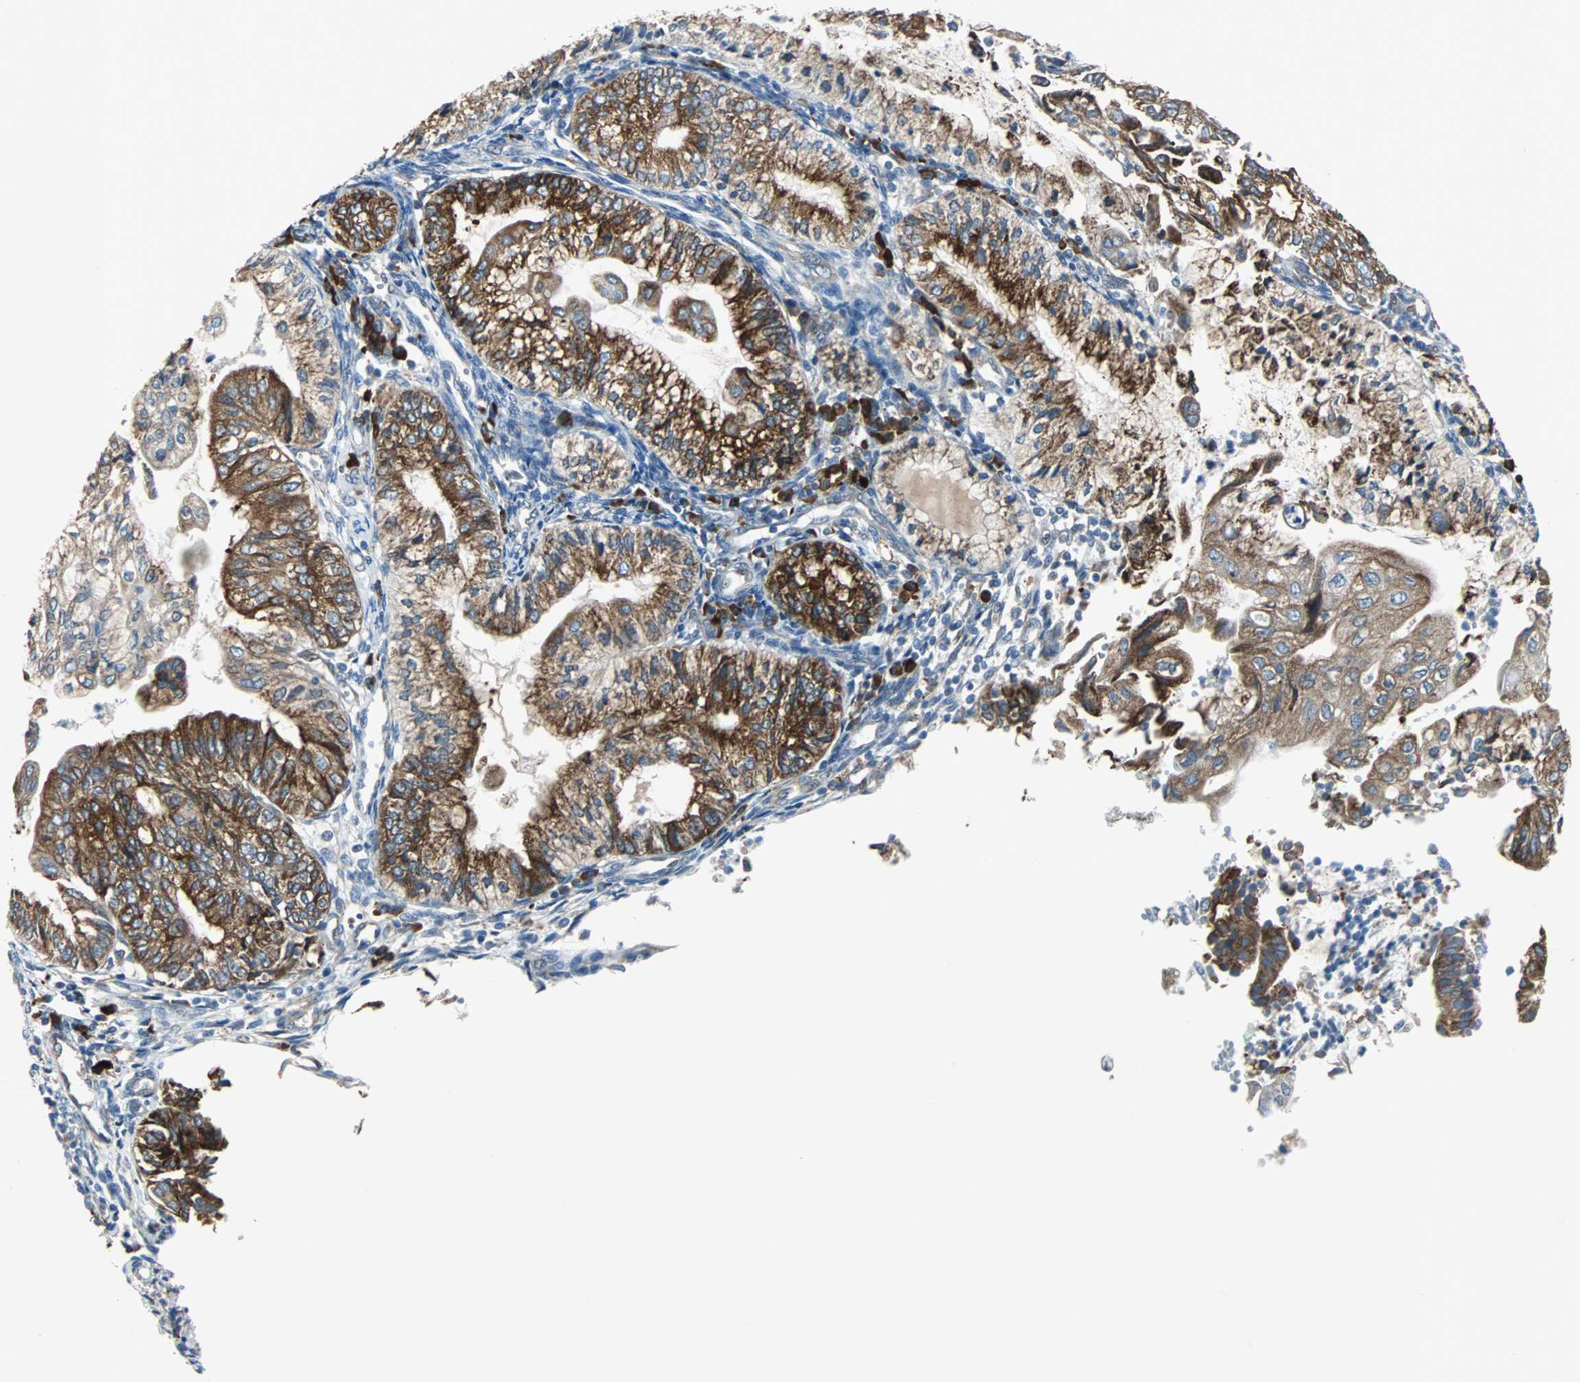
{"staining": {"intensity": "strong", "quantity": "25%-75%", "location": "cytoplasmic/membranous"}, "tissue": "endometrial cancer", "cell_type": "Tumor cells", "image_type": "cancer", "snomed": [{"axis": "morphology", "description": "Adenocarcinoma, NOS"}, {"axis": "topography", "description": "Endometrium"}], "caption": "Endometrial cancer stained with immunohistochemistry (IHC) demonstrates strong cytoplasmic/membranous expression in about 25%-75% of tumor cells.", "gene": "PDIA4", "patient": {"sex": "female", "age": 59}}